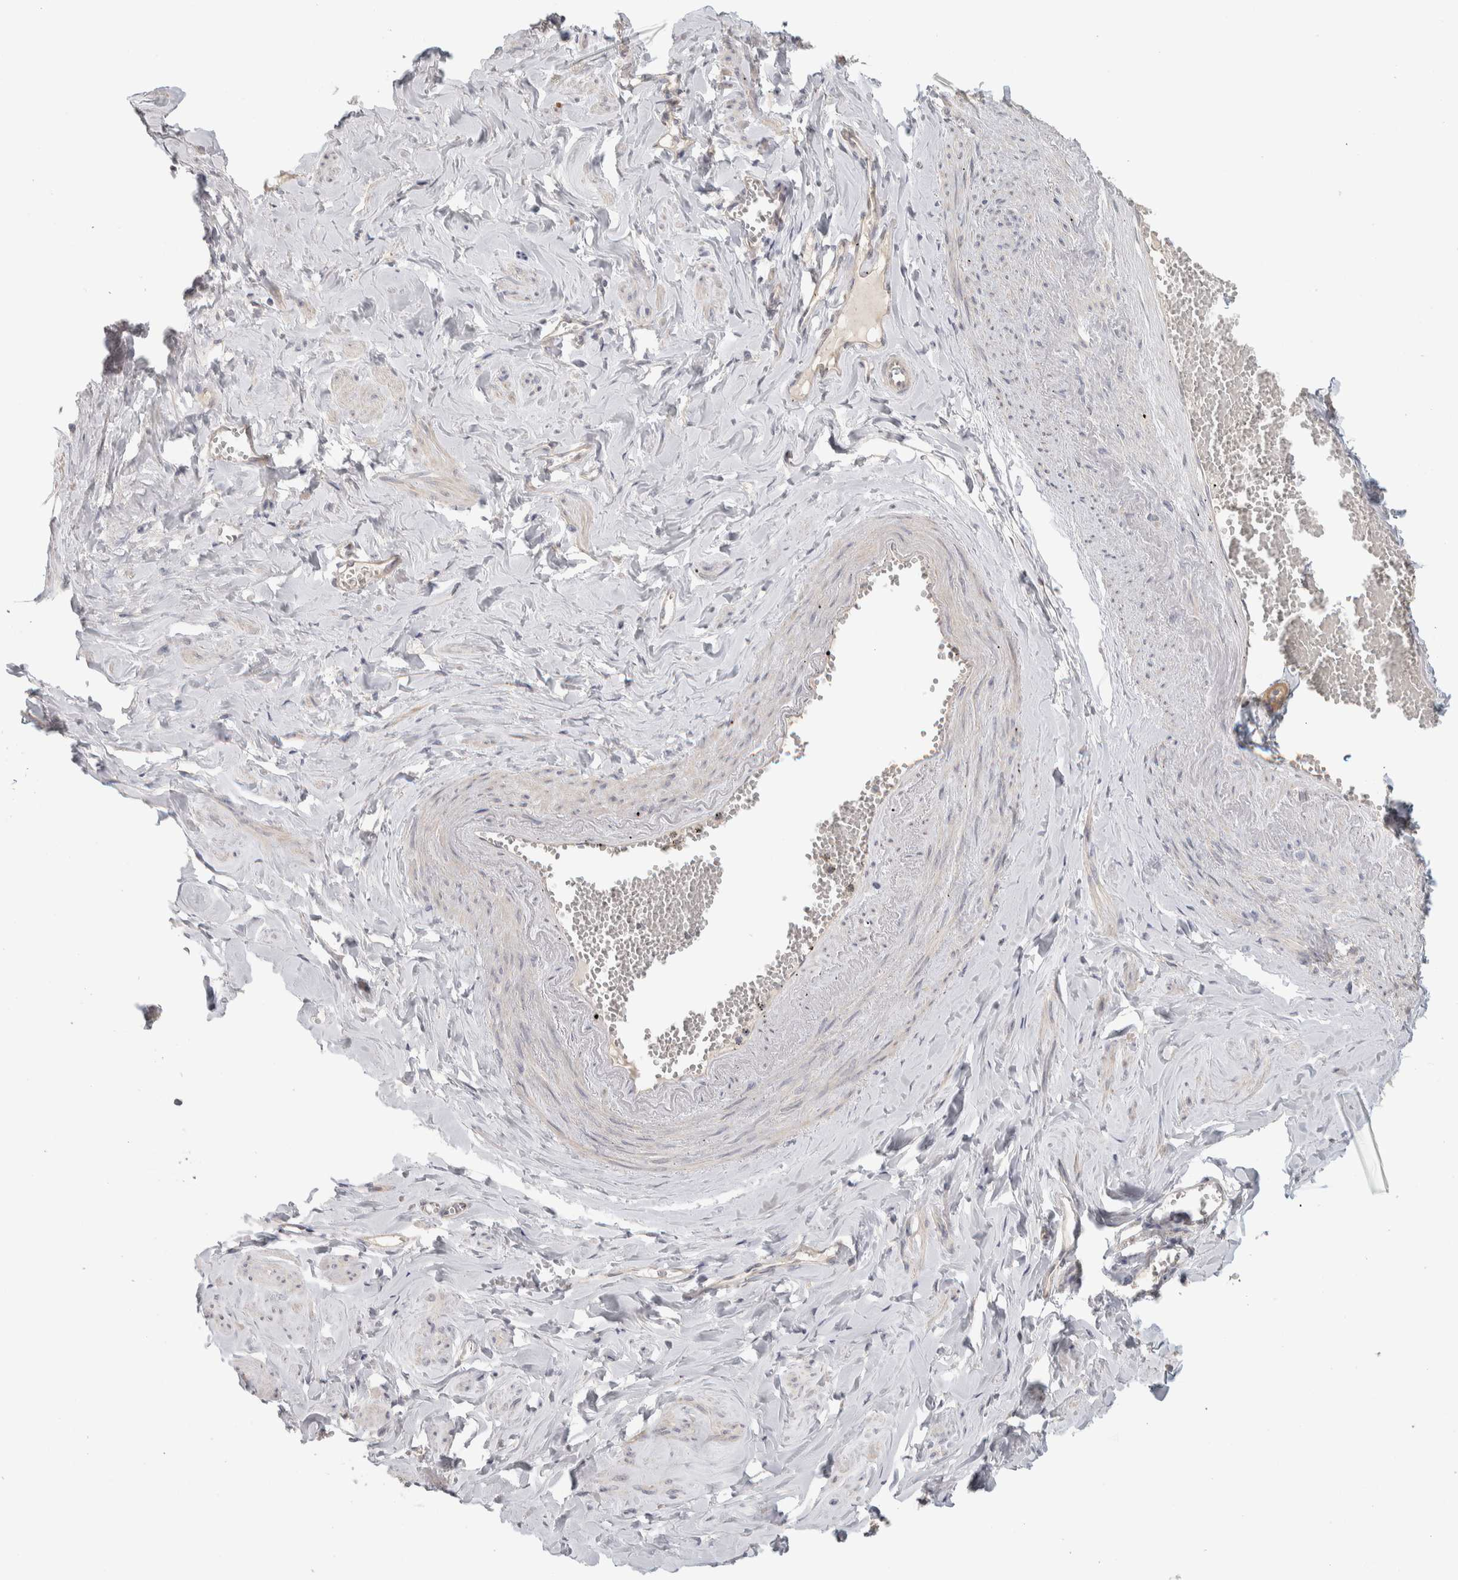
{"staining": {"intensity": "negative", "quantity": "none", "location": "none"}, "tissue": "adipose tissue", "cell_type": "Adipocytes", "image_type": "normal", "snomed": [{"axis": "morphology", "description": "Normal tissue, NOS"}, {"axis": "topography", "description": "Vascular tissue"}, {"axis": "topography", "description": "Fallopian tube"}, {"axis": "topography", "description": "Ovary"}], "caption": "Immunohistochemistry image of unremarkable adipose tissue: human adipose tissue stained with DAB (3,3'-diaminobenzidine) demonstrates no significant protein staining in adipocytes.", "gene": "DCXR", "patient": {"sex": "female", "age": 67}}